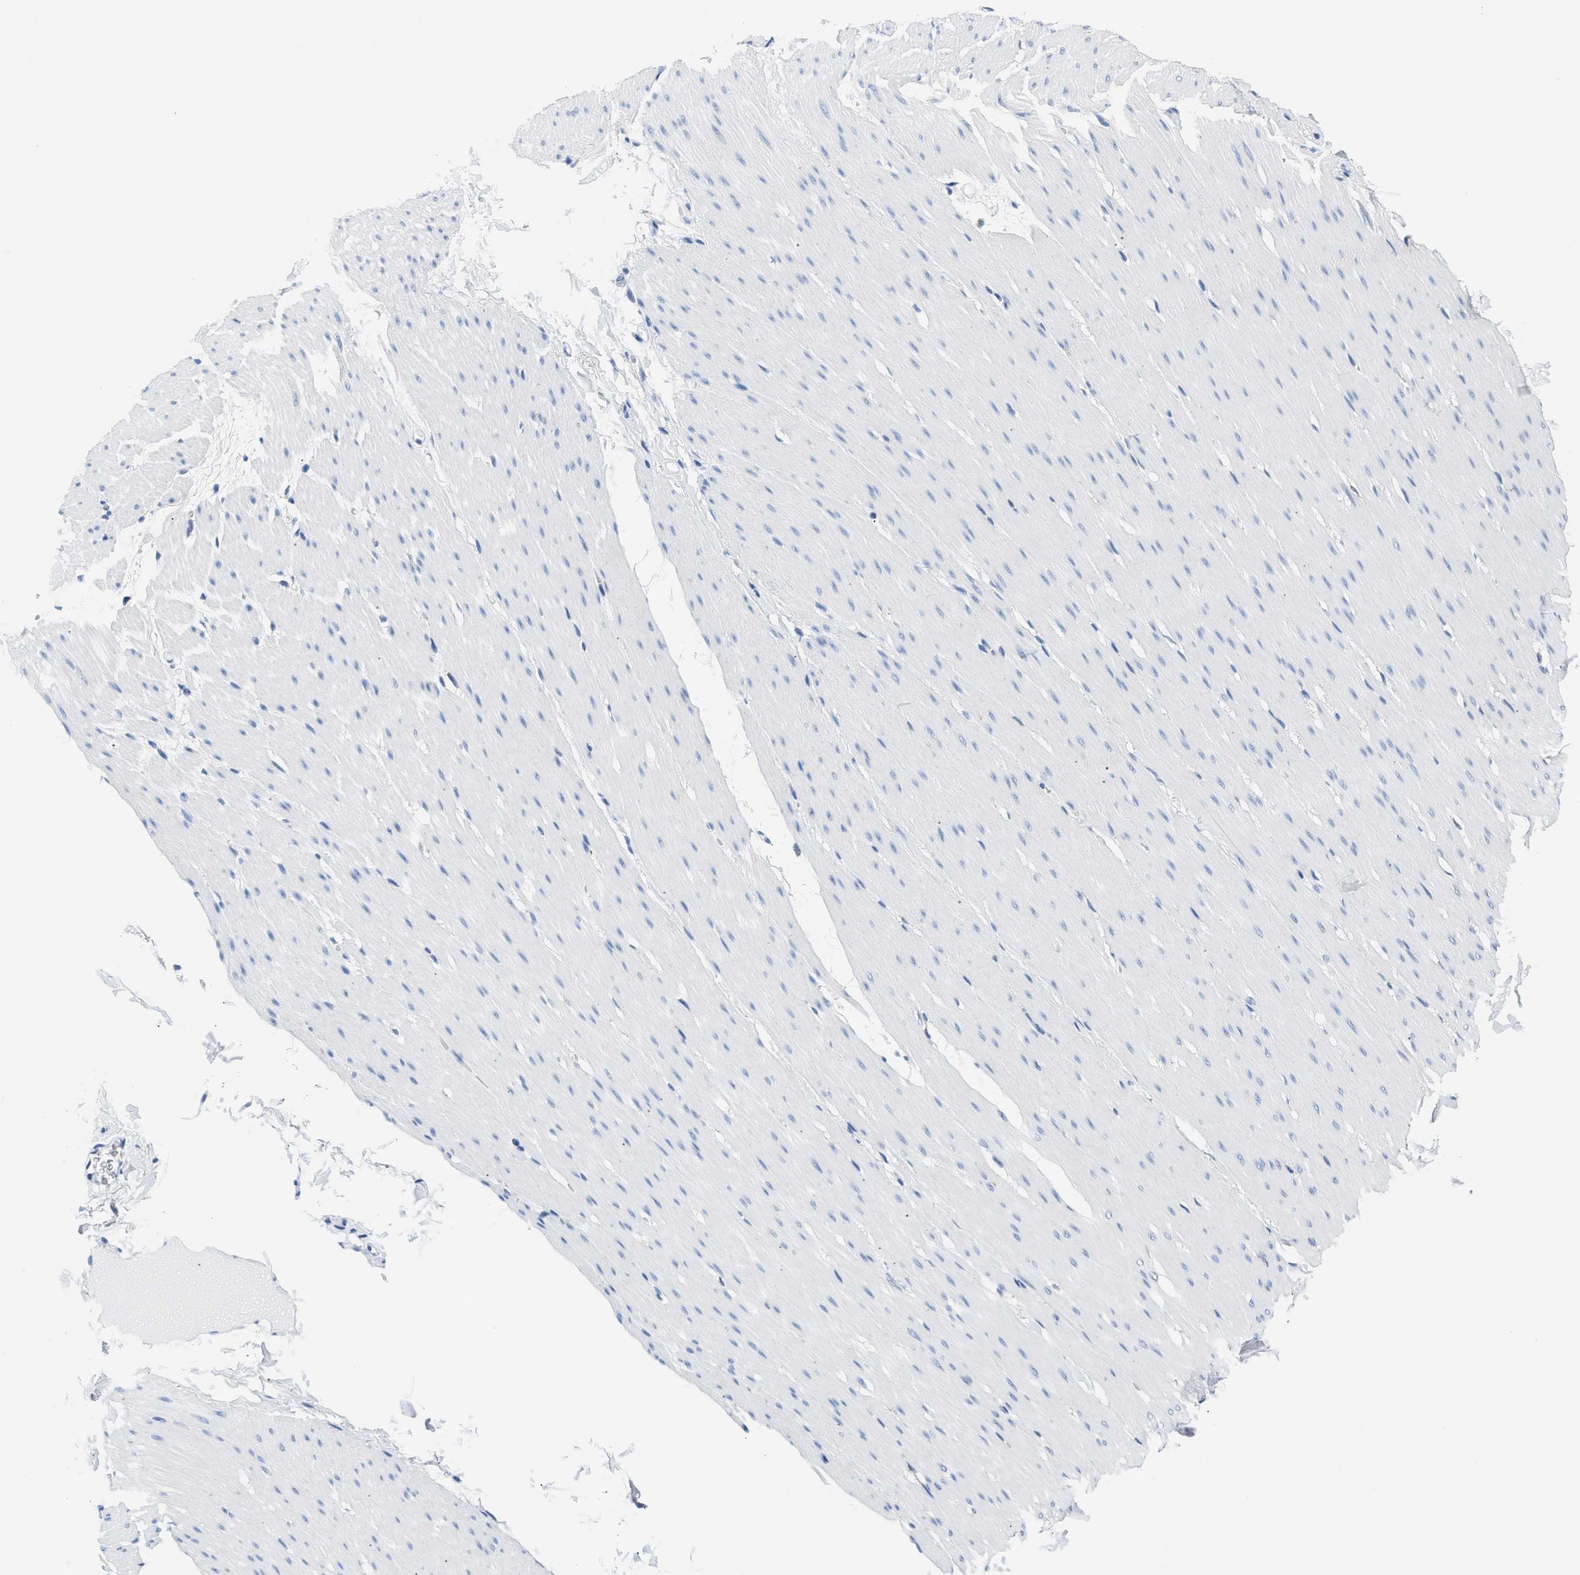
{"staining": {"intensity": "negative", "quantity": "none", "location": "none"}, "tissue": "smooth muscle", "cell_type": "Smooth muscle cells", "image_type": "normal", "snomed": [{"axis": "morphology", "description": "Normal tissue, NOS"}, {"axis": "topography", "description": "Smooth muscle"}, {"axis": "topography", "description": "Colon"}], "caption": "DAB (3,3'-diaminobenzidine) immunohistochemical staining of benign smooth muscle demonstrates no significant expression in smooth muscle cells.", "gene": "AMACR", "patient": {"sex": "male", "age": 67}}